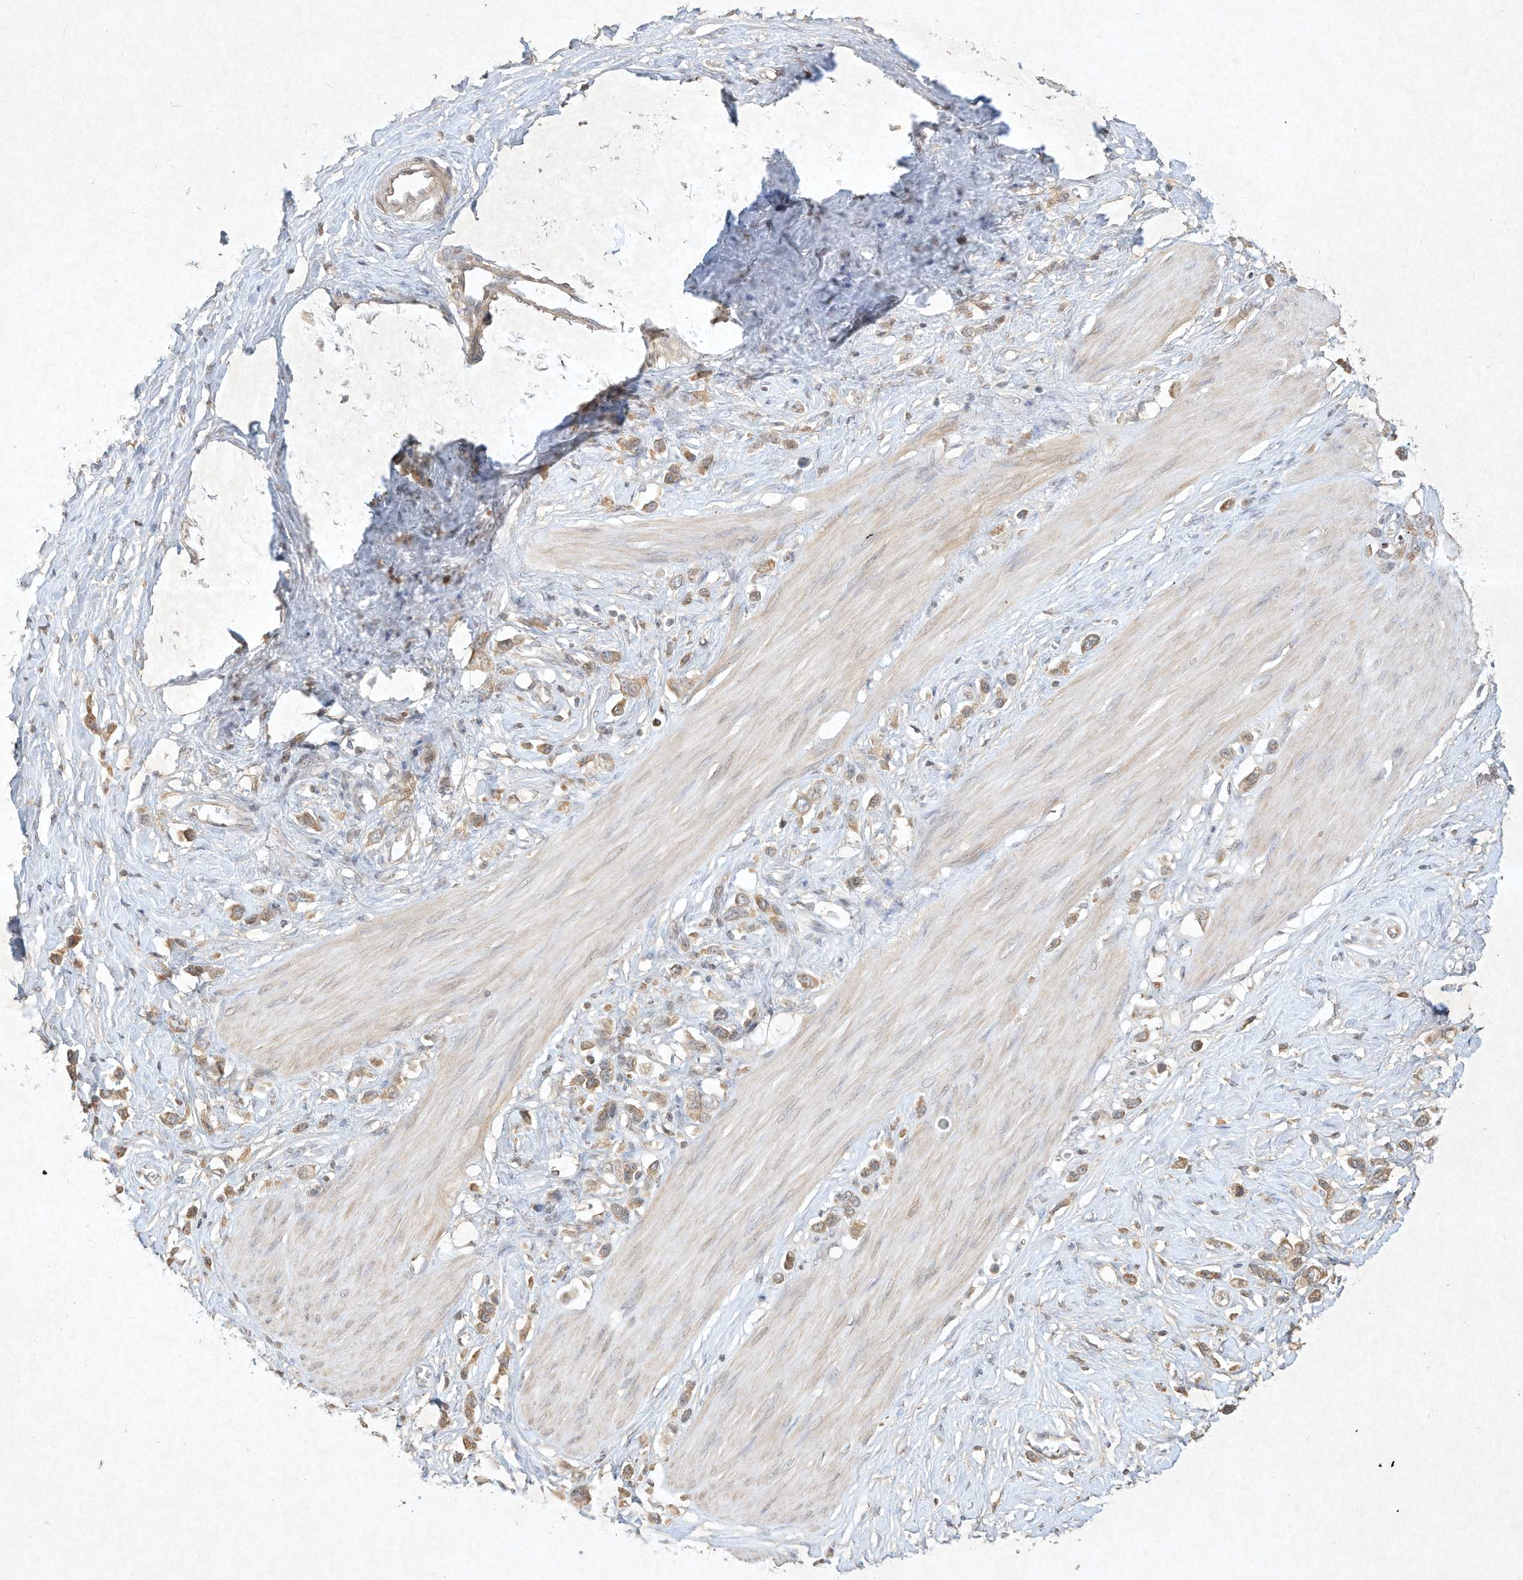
{"staining": {"intensity": "moderate", "quantity": ">75%", "location": "cytoplasmic/membranous"}, "tissue": "stomach cancer", "cell_type": "Tumor cells", "image_type": "cancer", "snomed": [{"axis": "morphology", "description": "Adenocarcinoma, NOS"}, {"axis": "topography", "description": "Stomach"}], "caption": "IHC photomicrograph of stomach cancer (adenocarcinoma) stained for a protein (brown), which displays medium levels of moderate cytoplasmic/membranous staining in about >75% of tumor cells.", "gene": "BTRC", "patient": {"sex": "female", "age": 65}}